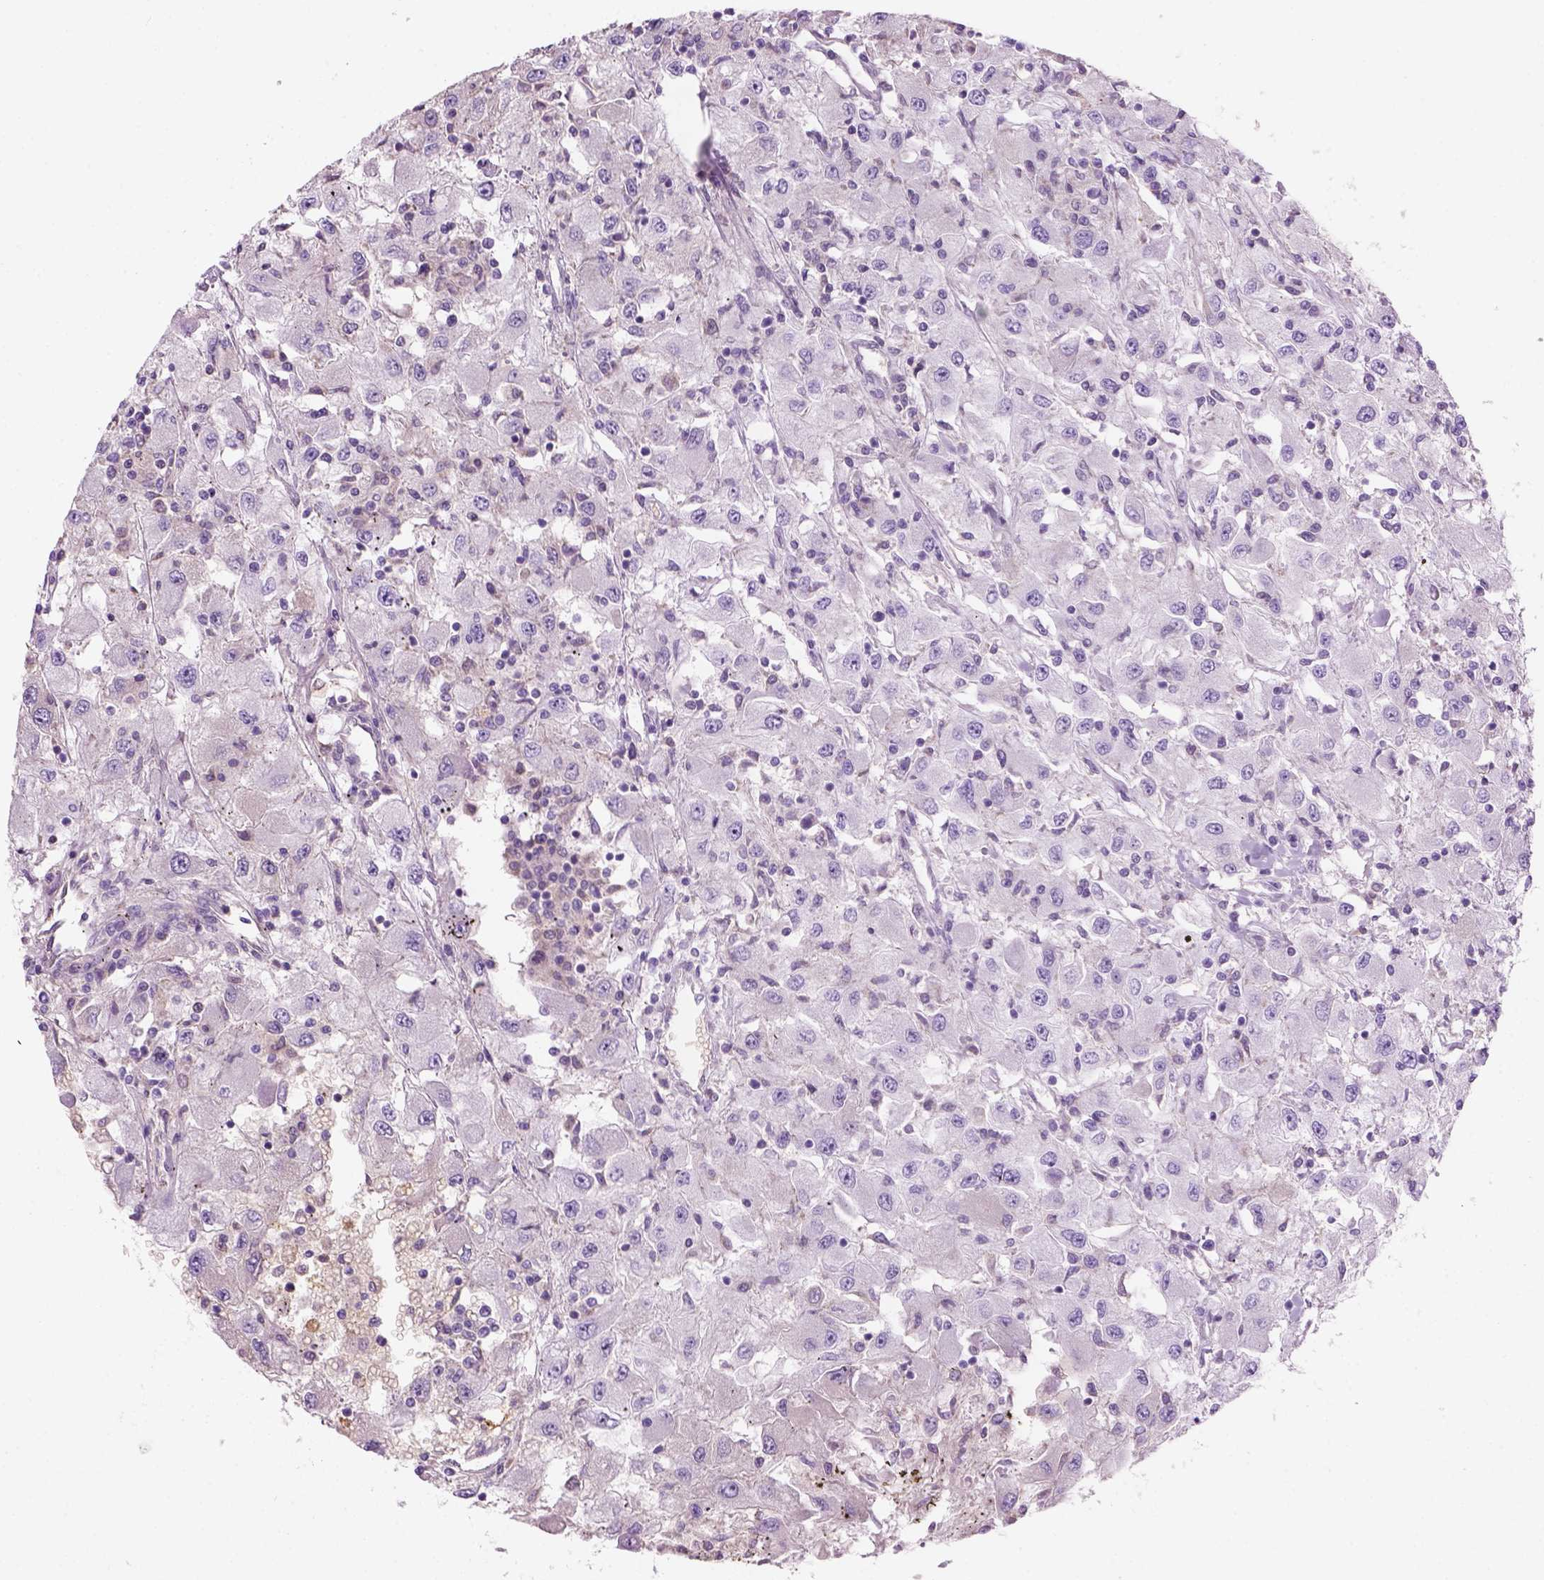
{"staining": {"intensity": "negative", "quantity": "none", "location": "none"}, "tissue": "renal cancer", "cell_type": "Tumor cells", "image_type": "cancer", "snomed": [{"axis": "morphology", "description": "Adenocarcinoma, NOS"}, {"axis": "topography", "description": "Kidney"}], "caption": "The image reveals no staining of tumor cells in adenocarcinoma (renal).", "gene": "CD84", "patient": {"sex": "female", "age": 67}}